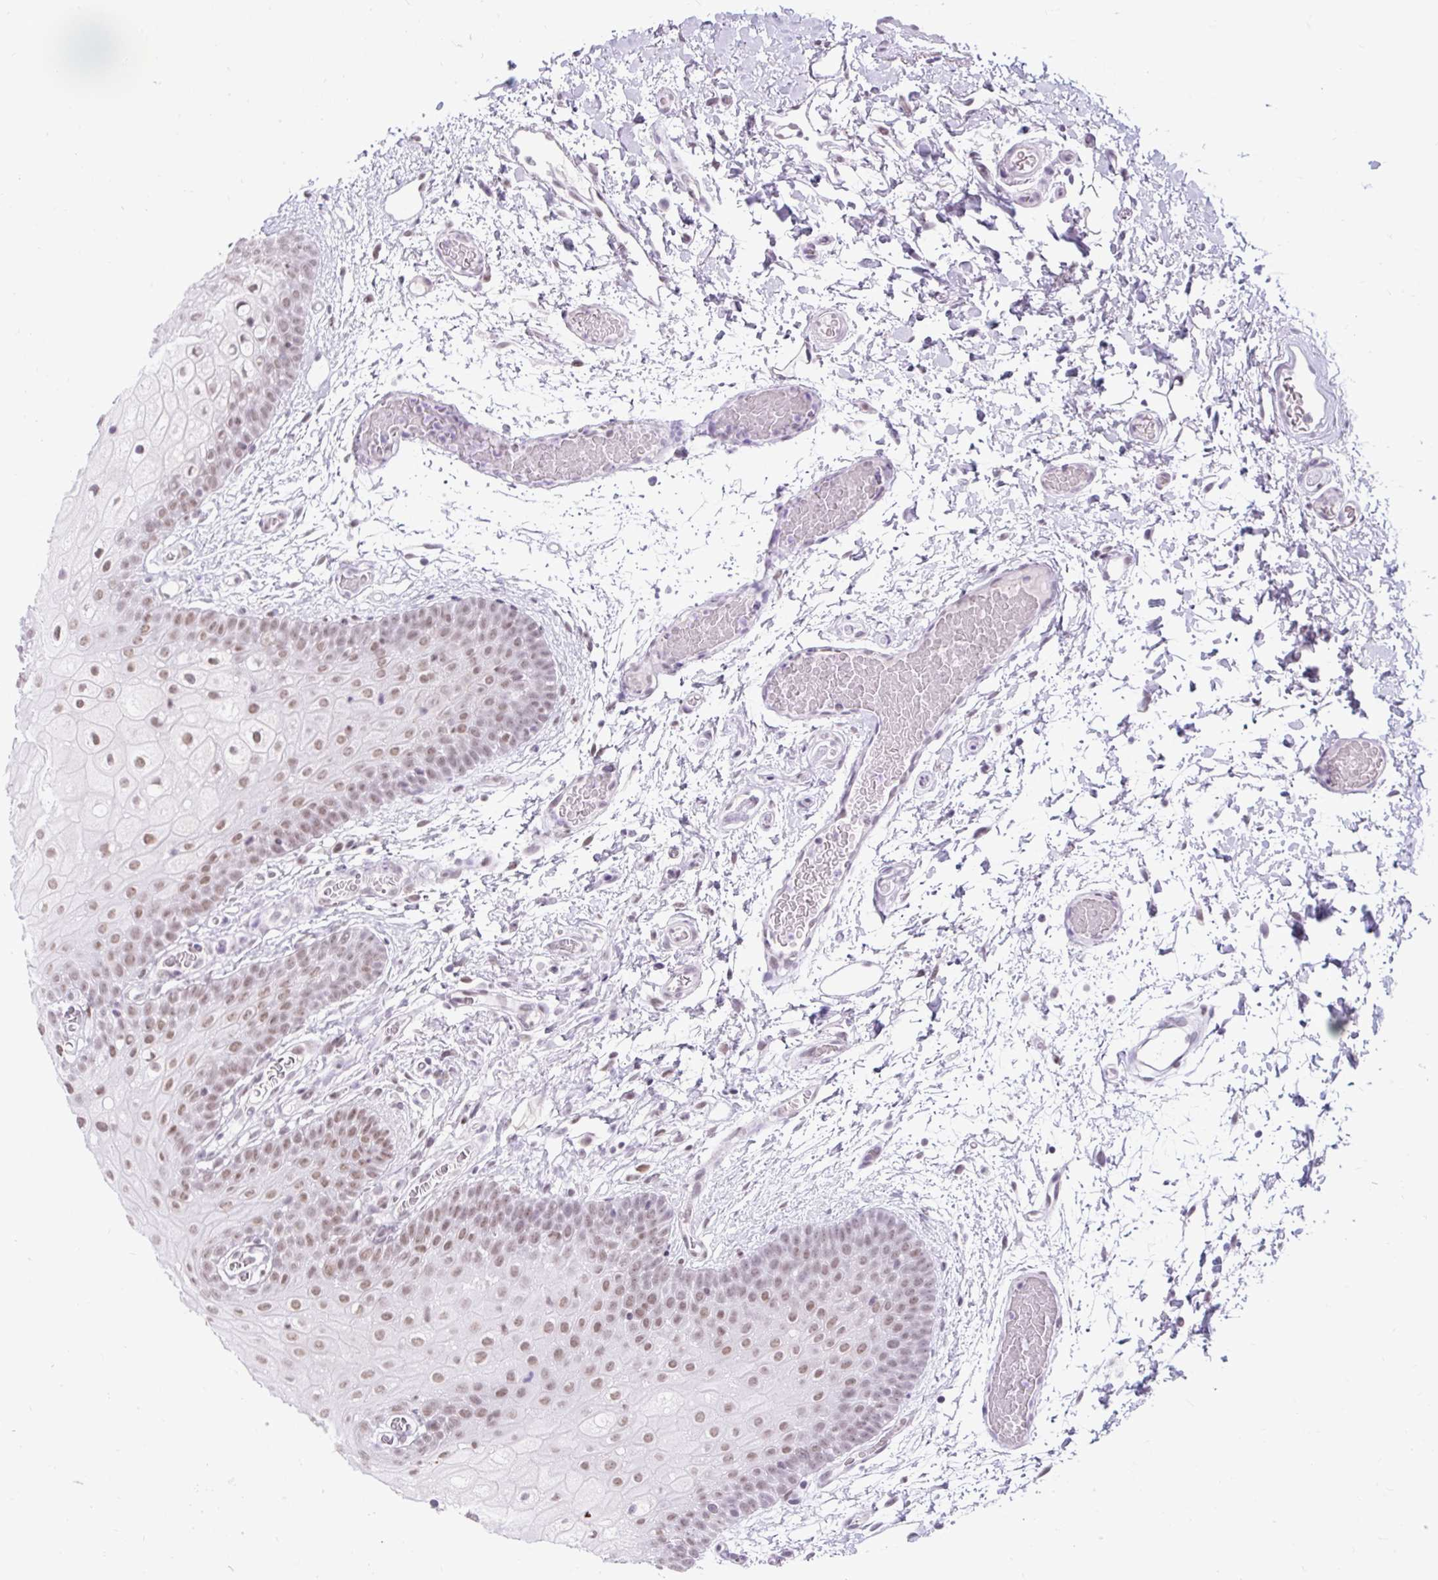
{"staining": {"intensity": "weak", "quantity": ">75%", "location": "nuclear"}, "tissue": "oral mucosa", "cell_type": "Squamous epithelial cells", "image_type": "normal", "snomed": [{"axis": "morphology", "description": "Normal tissue, NOS"}, {"axis": "morphology", "description": "Squamous cell carcinoma, NOS"}, {"axis": "topography", "description": "Oral tissue"}, {"axis": "topography", "description": "Tounge, NOS"}, {"axis": "topography", "description": "Head-Neck"}], "caption": "Protein staining of normal oral mucosa reveals weak nuclear staining in about >75% of squamous epithelial cells.", "gene": "PLCXD2", "patient": {"sex": "male", "age": 76}}